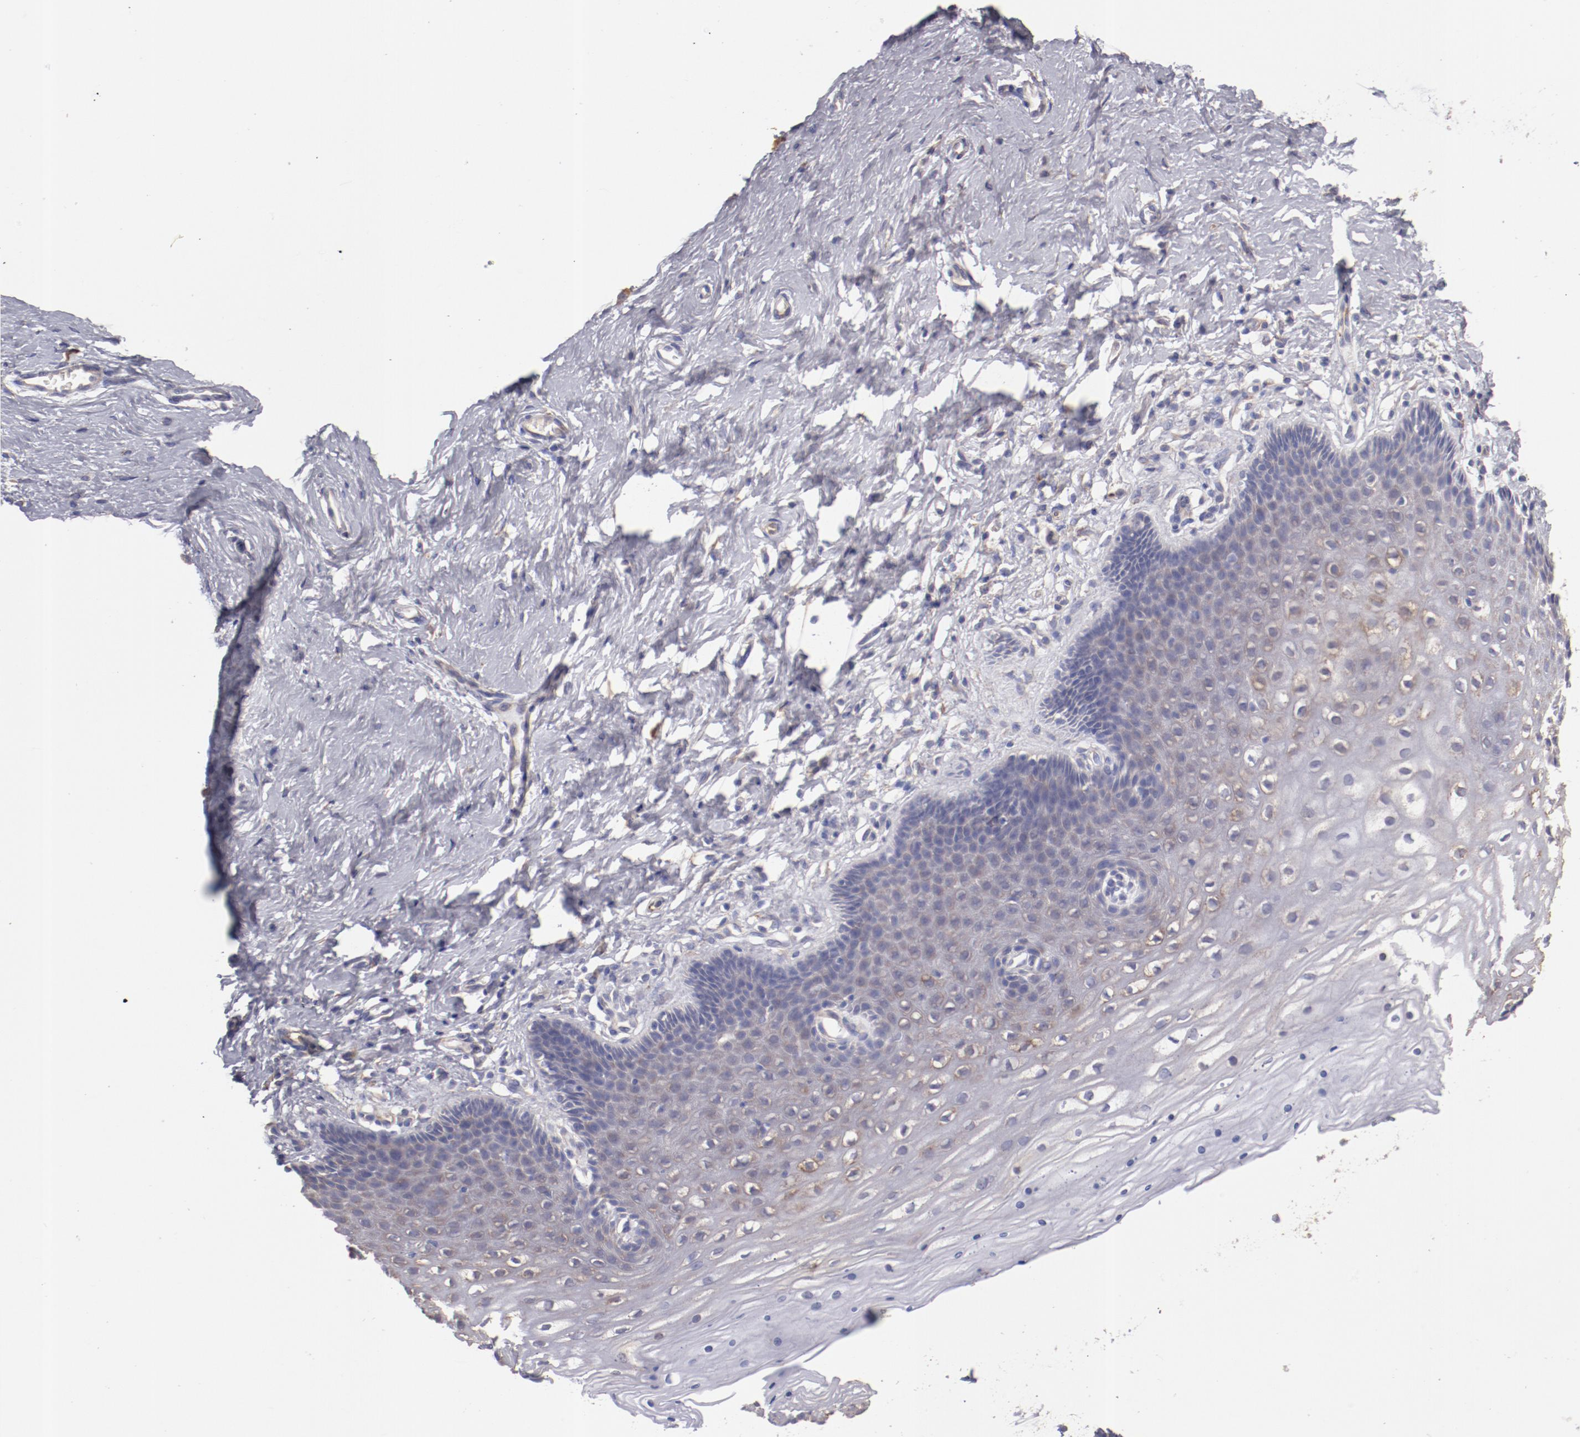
{"staining": {"intensity": "weak", "quantity": "25%-75%", "location": "cytoplasmic/membranous"}, "tissue": "cervix", "cell_type": "Glandular cells", "image_type": "normal", "snomed": [{"axis": "morphology", "description": "Normal tissue, NOS"}, {"axis": "topography", "description": "Cervix"}], "caption": "The image shows staining of normal cervix, revealing weak cytoplasmic/membranous protein positivity (brown color) within glandular cells.", "gene": "ENTPD5", "patient": {"sex": "female", "age": 39}}